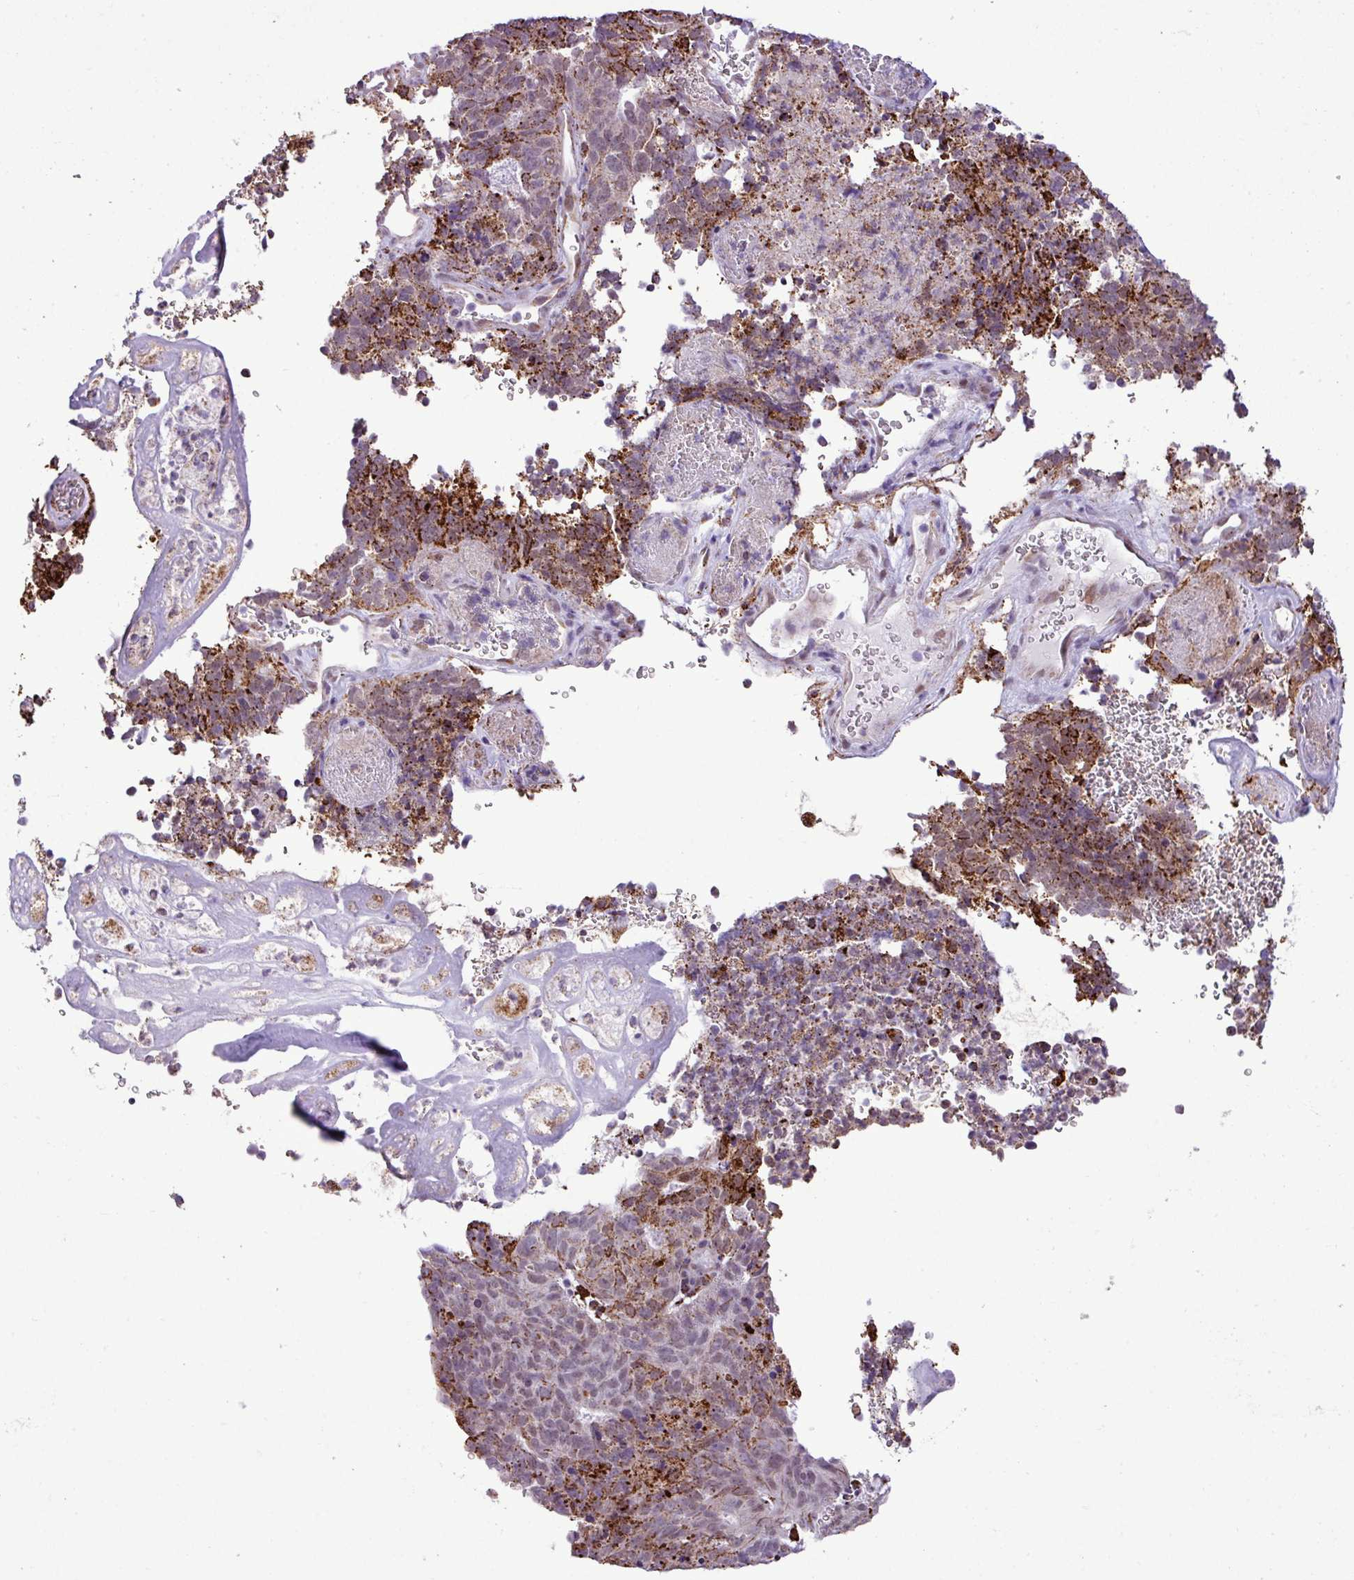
{"staining": {"intensity": "strong", "quantity": "<25%", "location": "cytoplasmic/membranous"}, "tissue": "cervical cancer", "cell_type": "Tumor cells", "image_type": "cancer", "snomed": [{"axis": "morphology", "description": "Adenocarcinoma, NOS"}, {"axis": "topography", "description": "Cervix"}], "caption": "This histopathology image reveals immunohistochemistry staining of human cervical cancer, with medium strong cytoplasmic/membranous staining in approximately <25% of tumor cells.", "gene": "SGPP1", "patient": {"sex": "female", "age": 38}}